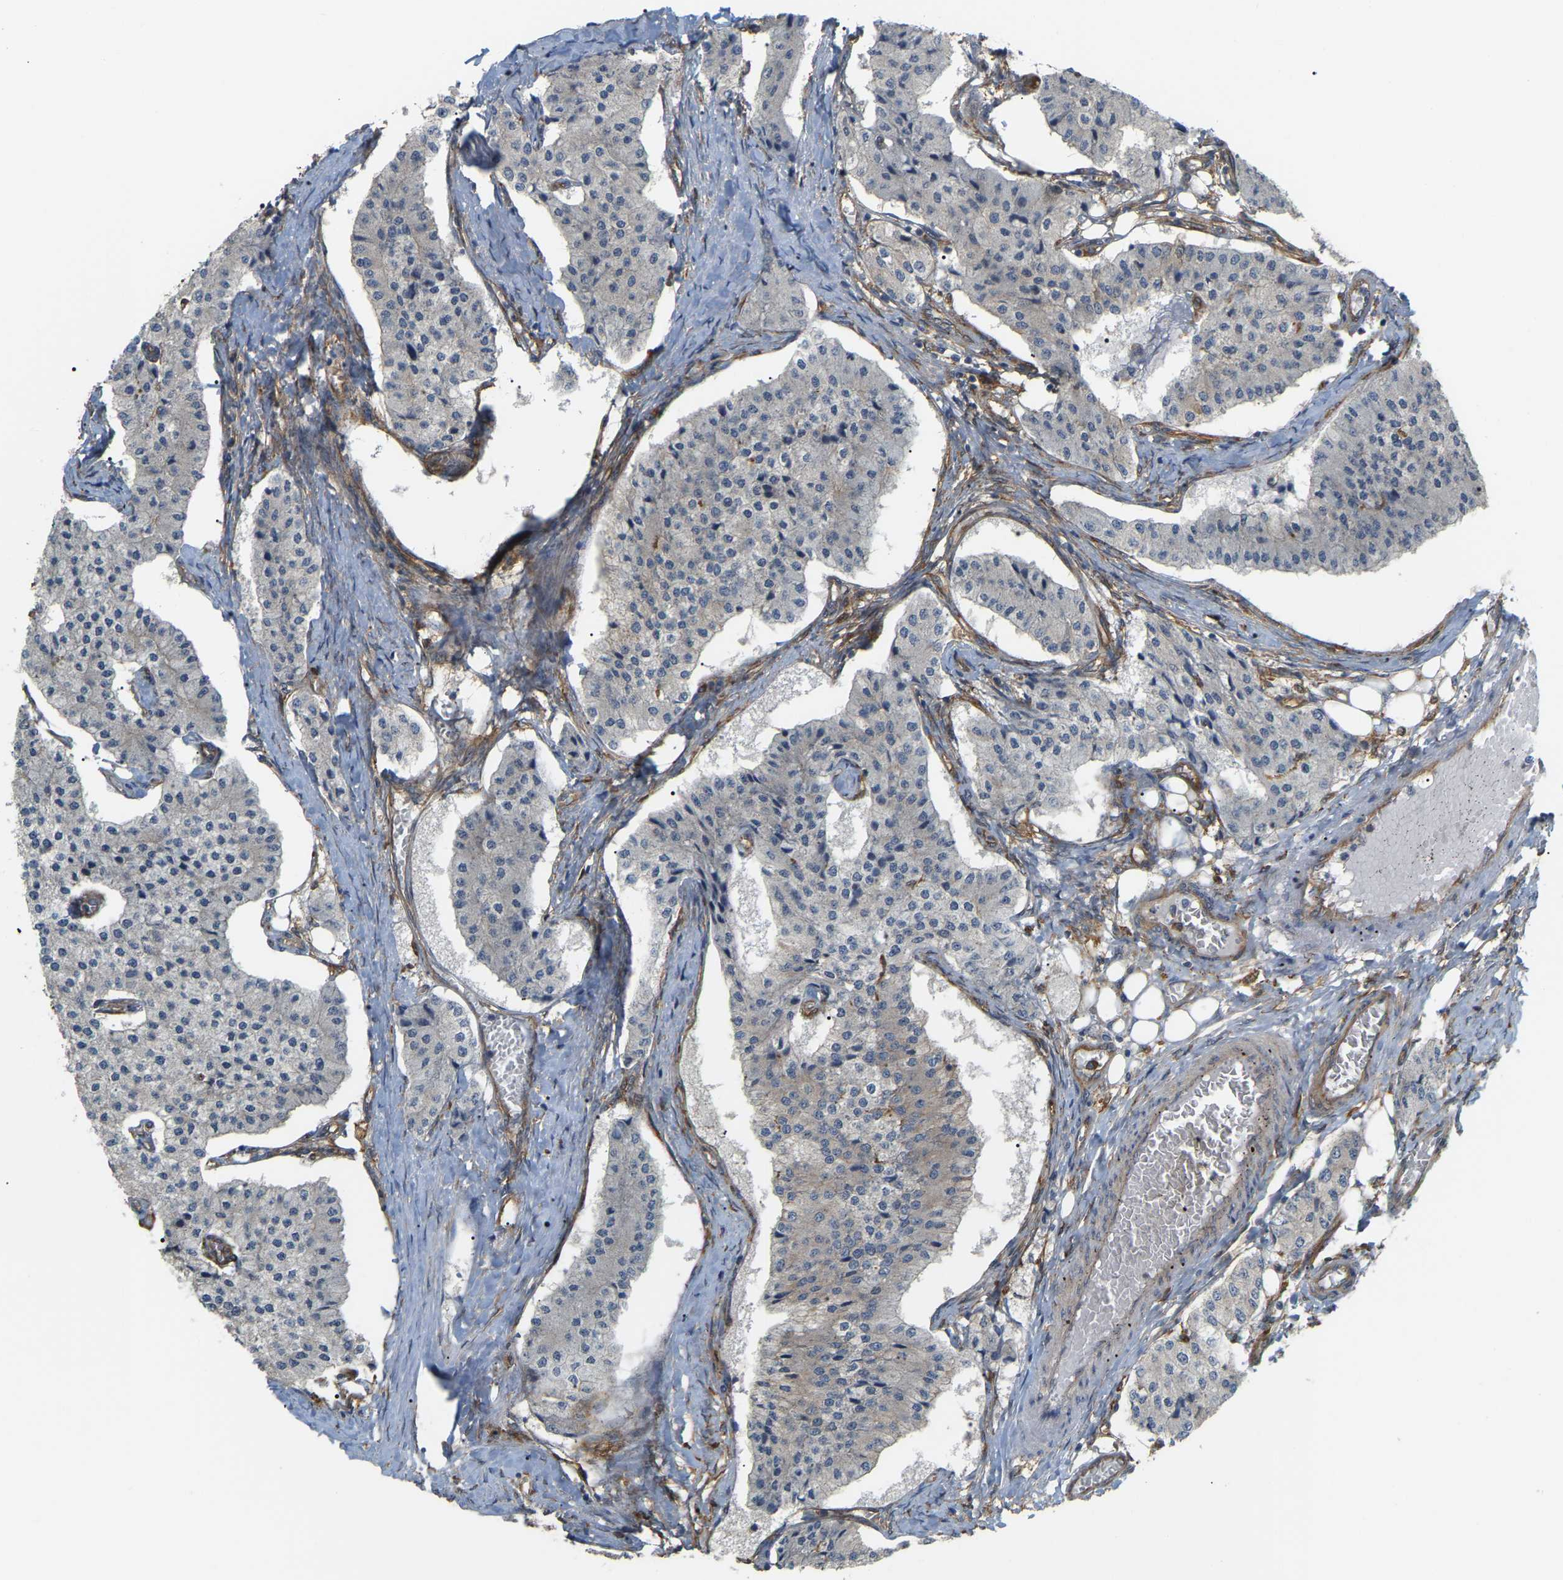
{"staining": {"intensity": "negative", "quantity": "none", "location": "none"}, "tissue": "carcinoid", "cell_type": "Tumor cells", "image_type": "cancer", "snomed": [{"axis": "morphology", "description": "Carcinoid, malignant, NOS"}, {"axis": "topography", "description": "Colon"}], "caption": "Immunohistochemistry (IHC) micrograph of neoplastic tissue: human carcinoid stained with DAB (3,3'-diaminobenzidine) reveals no significant protein positivity in tumor cells.", "gene": "PICALM", "patient": {"sex": "female", "age": 52}}